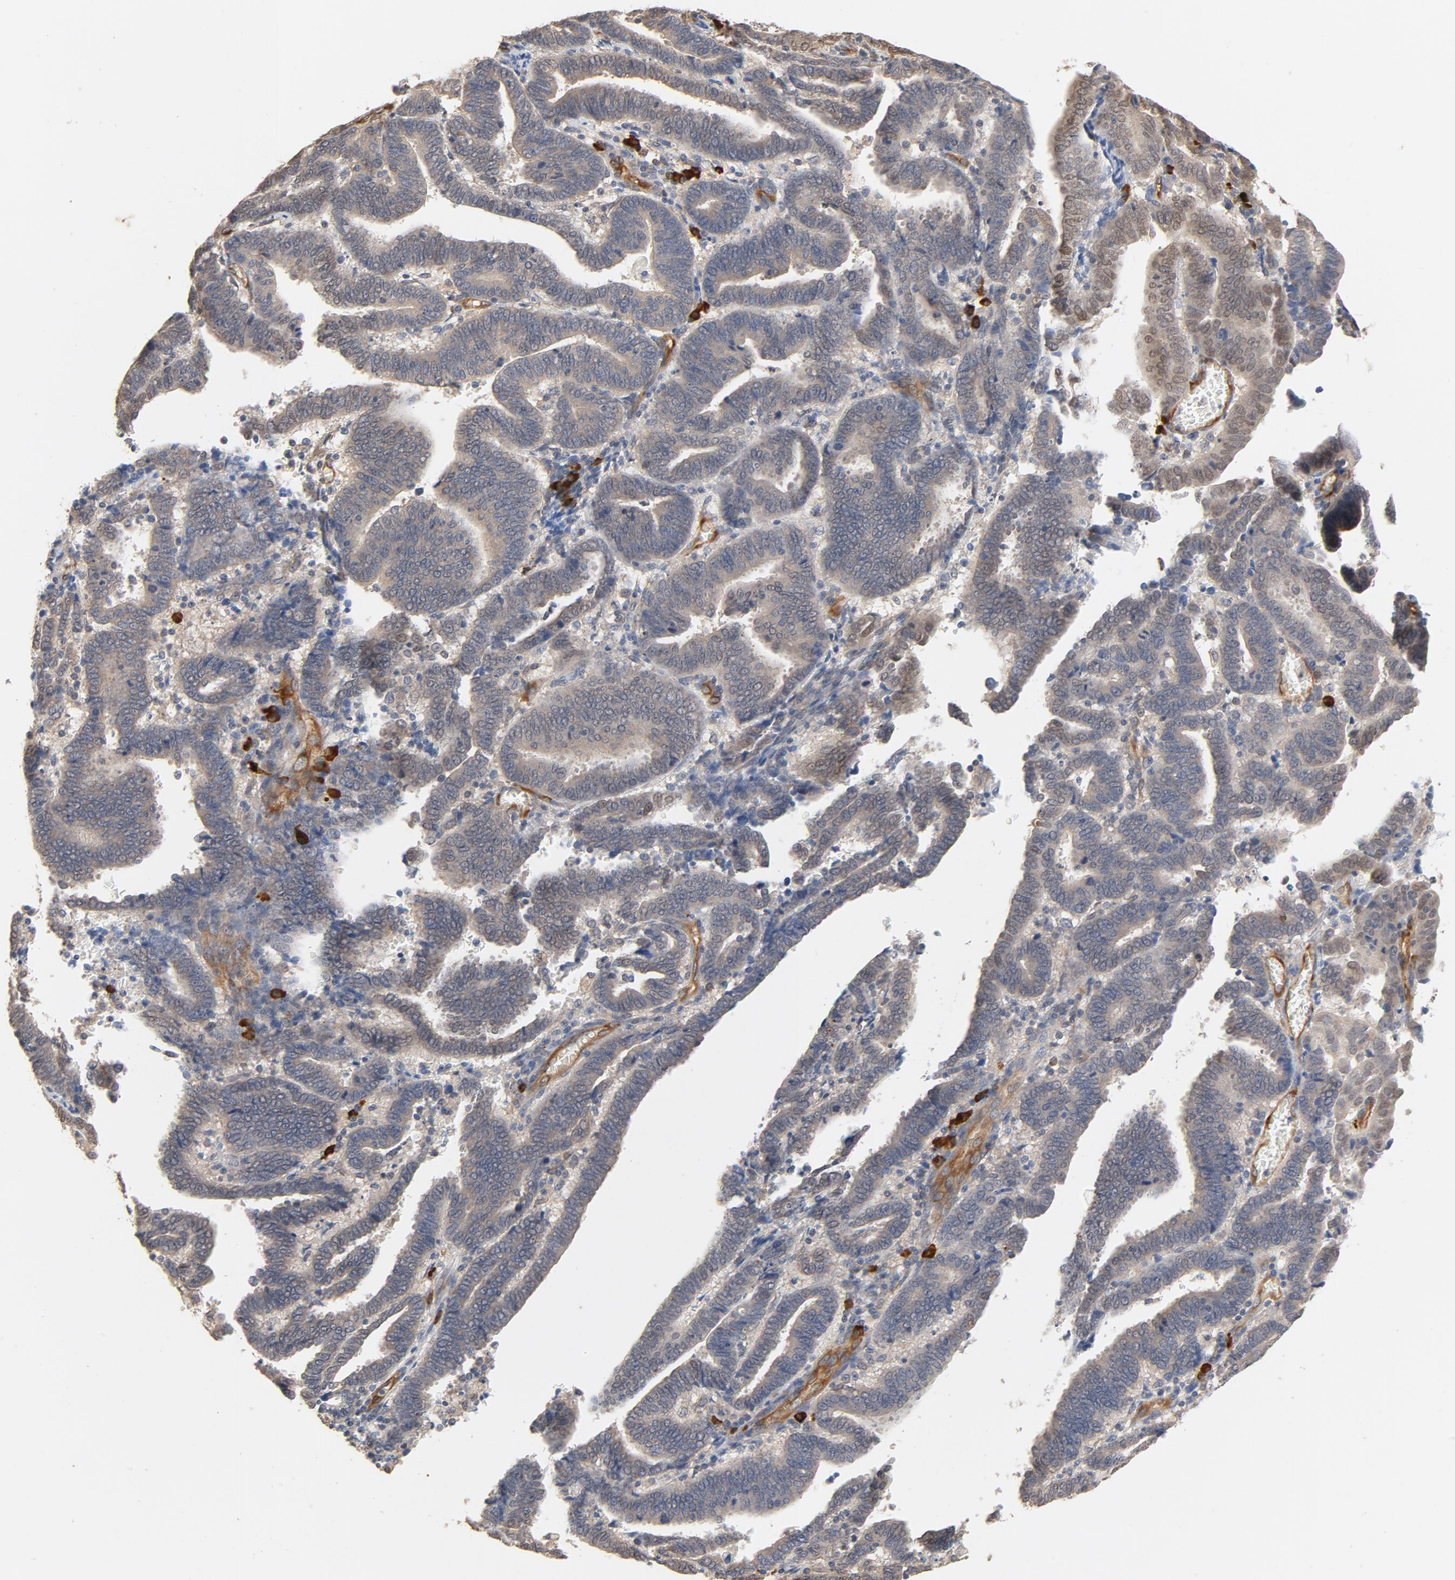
{"staining": {"intensity": "weak", "quantity": ">75%", "location": "cytoplasmic/membranous"}, "tissue": "endometrial cancer", "cell_type": "Tumor cells", "image_type": "cancer", "snomed": [{"axis": "morphology", "description": "Adenocarcinoma, NOS"}, {"axis": "topography", "description": "Uterus"}], "caption": "Adenocarcinoma (endometrial) stained for a protein displays weak cytoplasmic/membranous positivity in tumor cells.", "gene": "UBE2J1", "patient": {"sex": "female", "age": 83}}